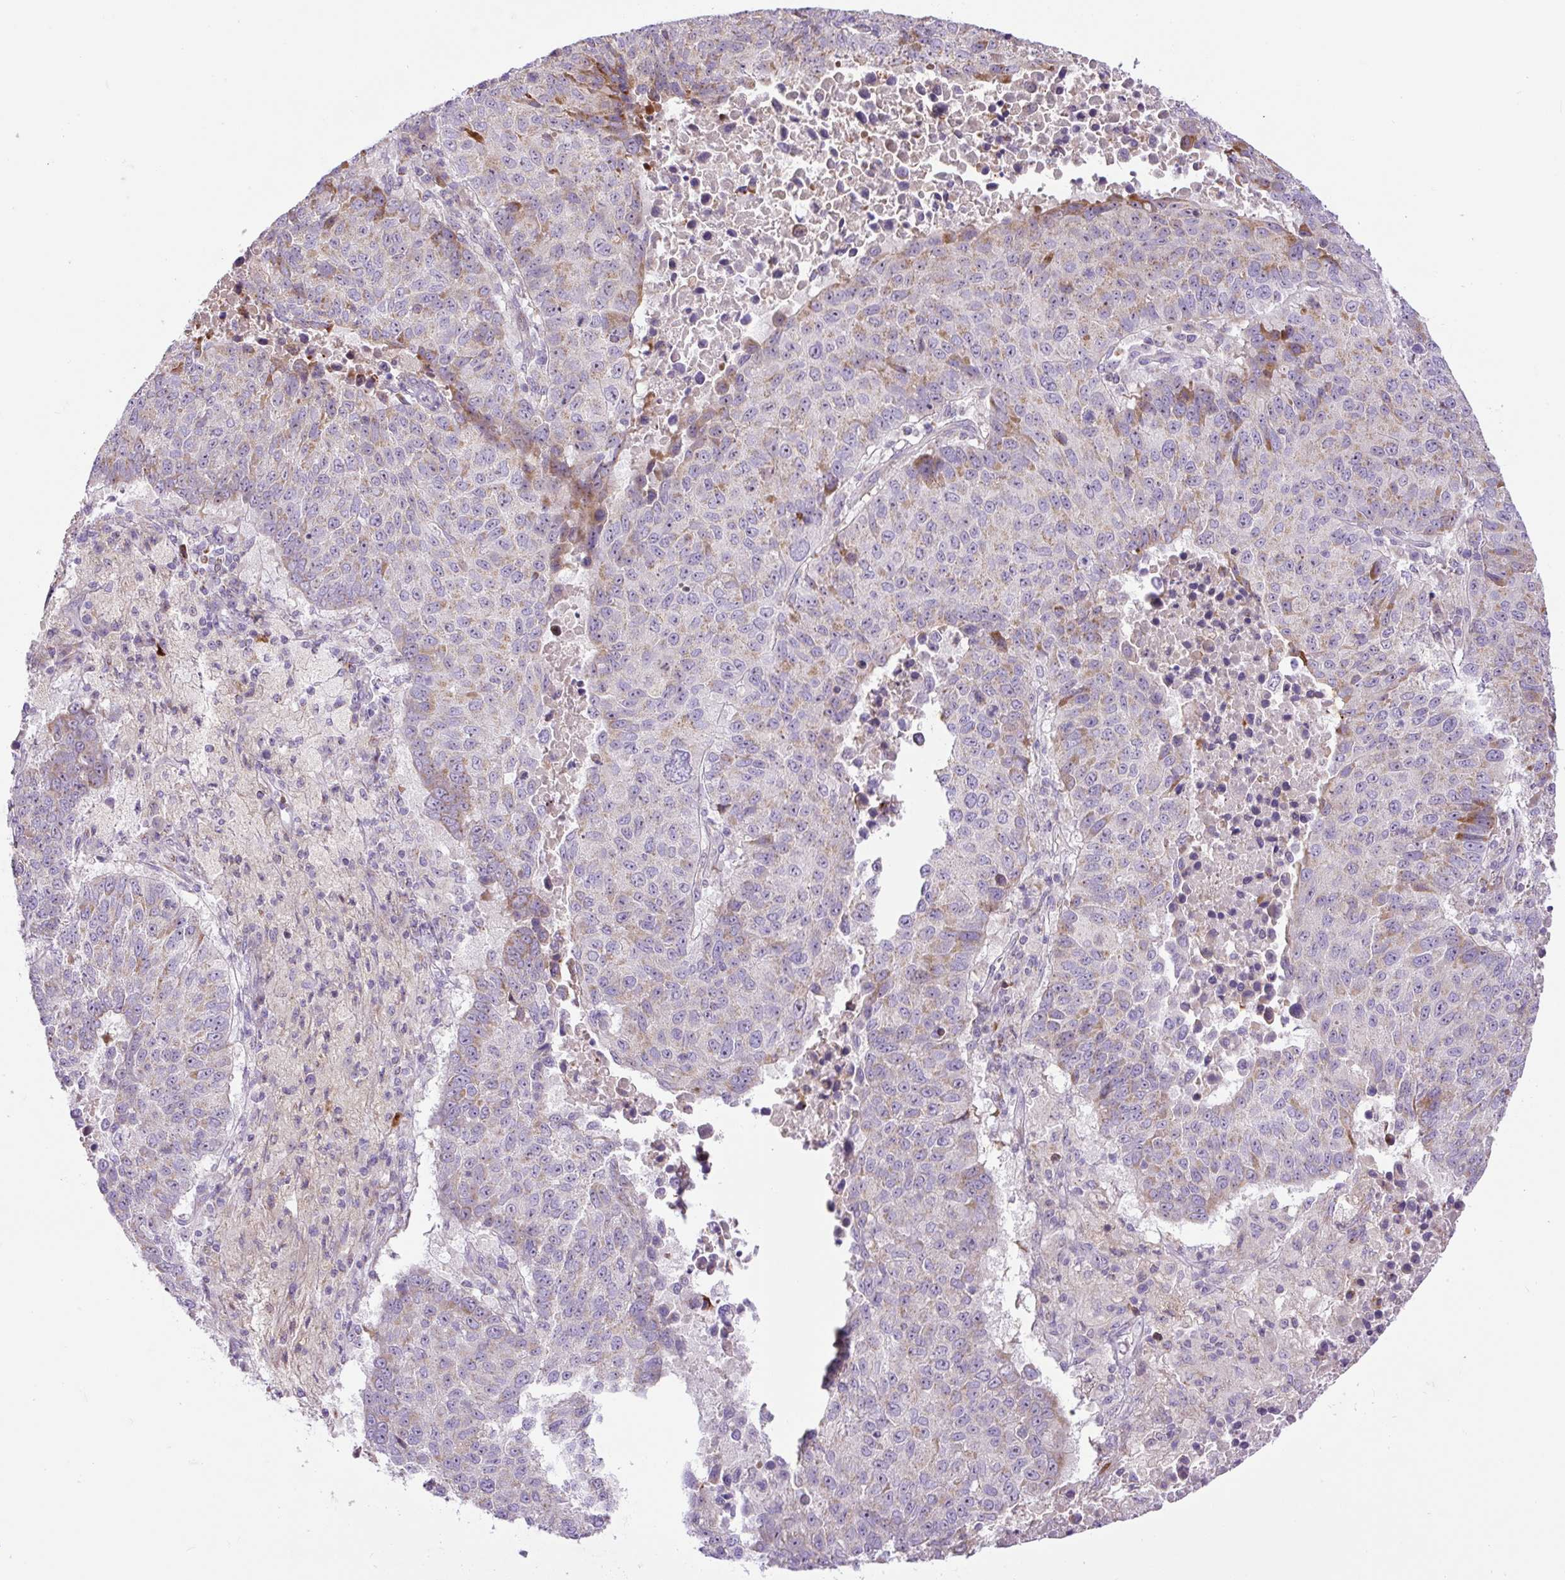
{"staining": {"intensity": "moderate", "quantity": "<25%", "location": "cytoplasmic/membranous"}, "tissue": "lung cancer", "cell_type": "Tumor cells", "image_type": "cancer", "snomed": [{"axis": "morphology", "description": "Squamous cell carcinoma, NOS"}, {"axis": "topography", "description": "Lung"}], "caption": "Lung cancer stained for a protein displays moderate cytoplasmic/membranous positivity in tumor cells.", "gene": "ZNF596", "patient": {"sex": "male", "age": 73}}